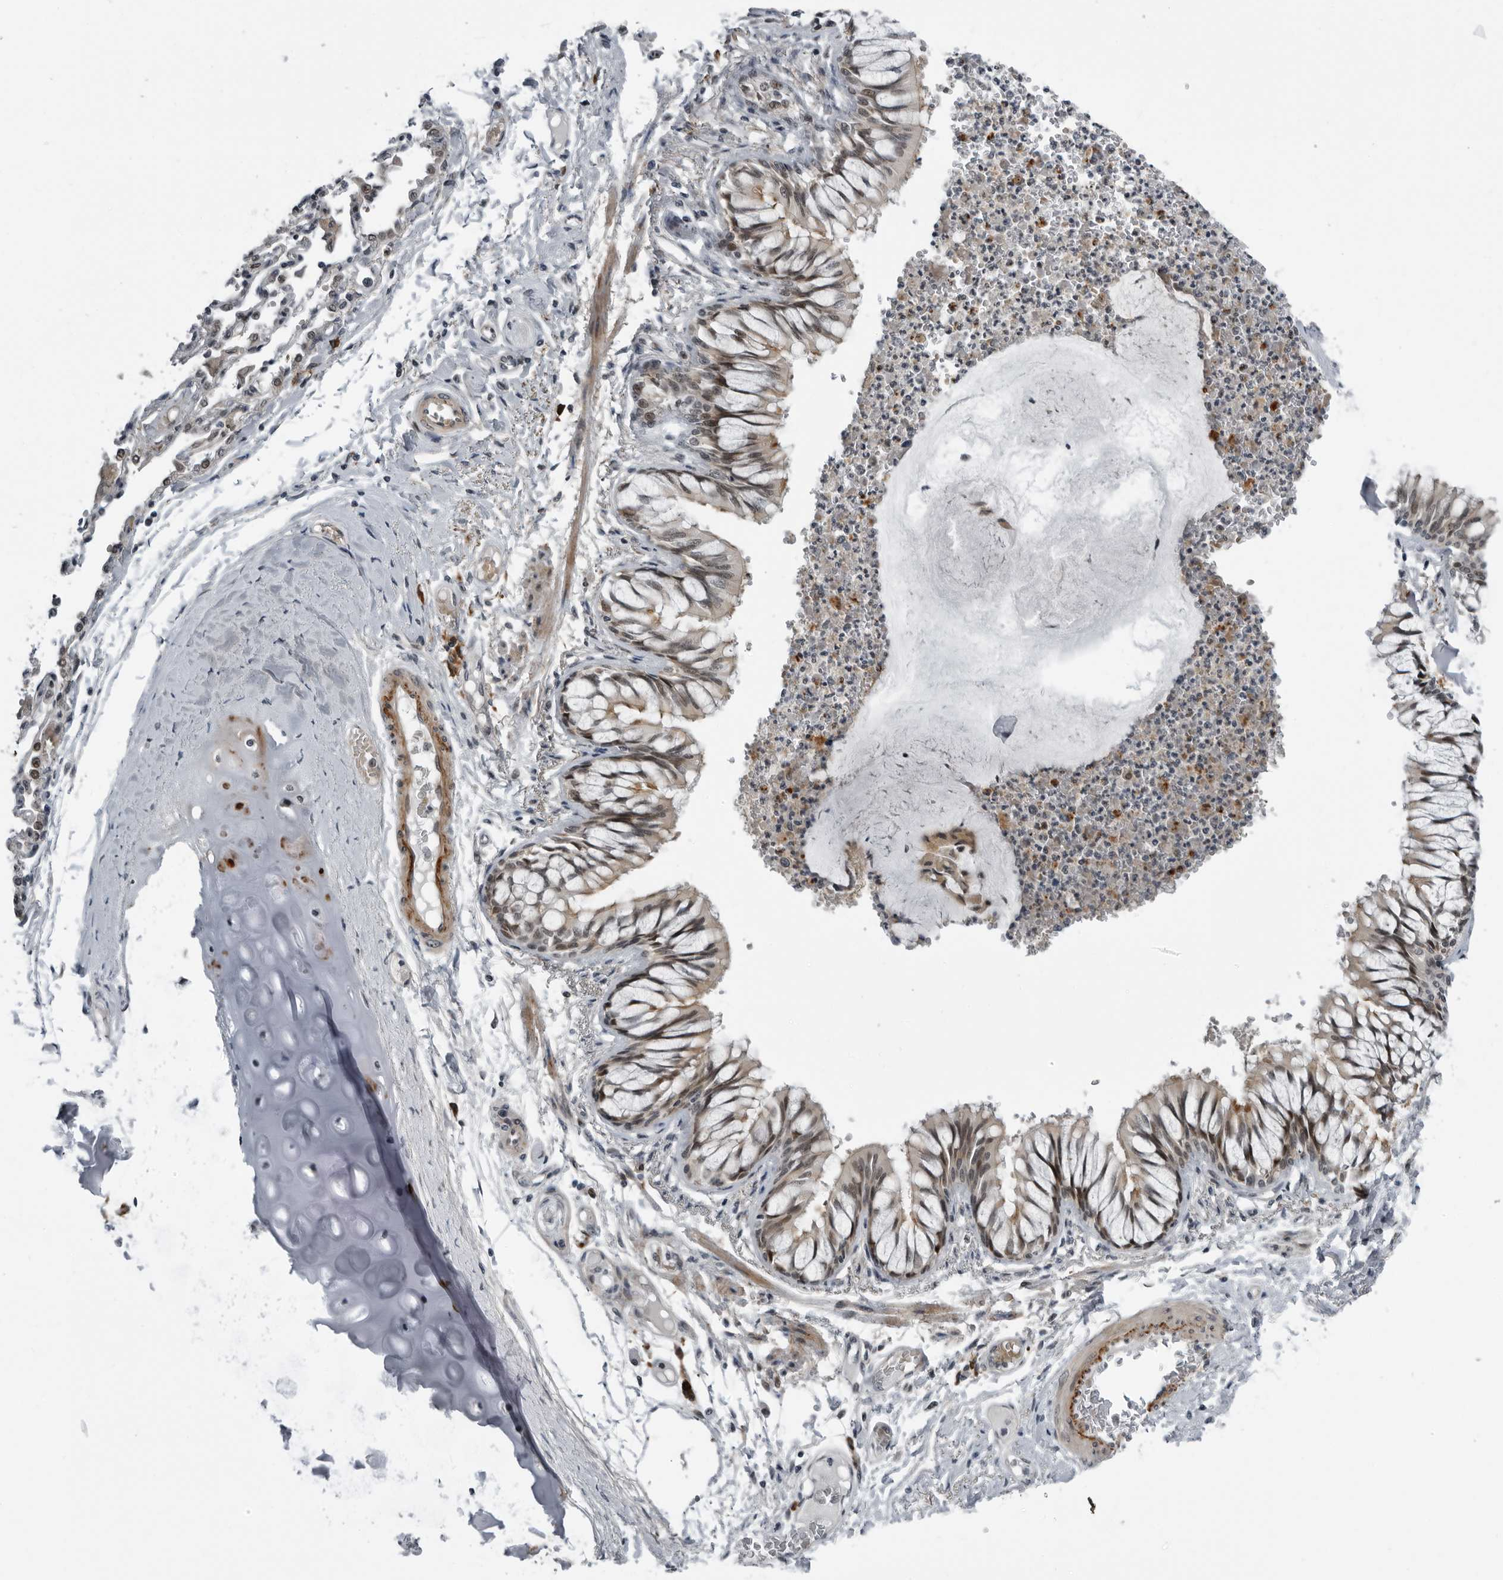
{"staining": {"intensity": "moderate", "quantity": "25%-75%", "location": "cytoplasmic/membranous,nuclear"}, "tissue": "bronchus", "cell_type": "Respiratory epithelial cells", "image_type": "normal", "snomed": [{"axis": "morphology", "description": "Normal tissue, NOS"}, {"axis": "topography", "description": "Cartilage tissue"}, {"axis": "topography", "description": "Bronchus"}, {"axis": "topography", "description": "Lung"}], "caption": "Moderate cytoplasmic/membranous,nuclear protein staining is appreciated in approximately 25%-75% of respiratory epithelial cells in bronchus. Nuclei are stained in blue.", "gene": "ALPK2", "patient": {"sex": "female", "age": 49}}